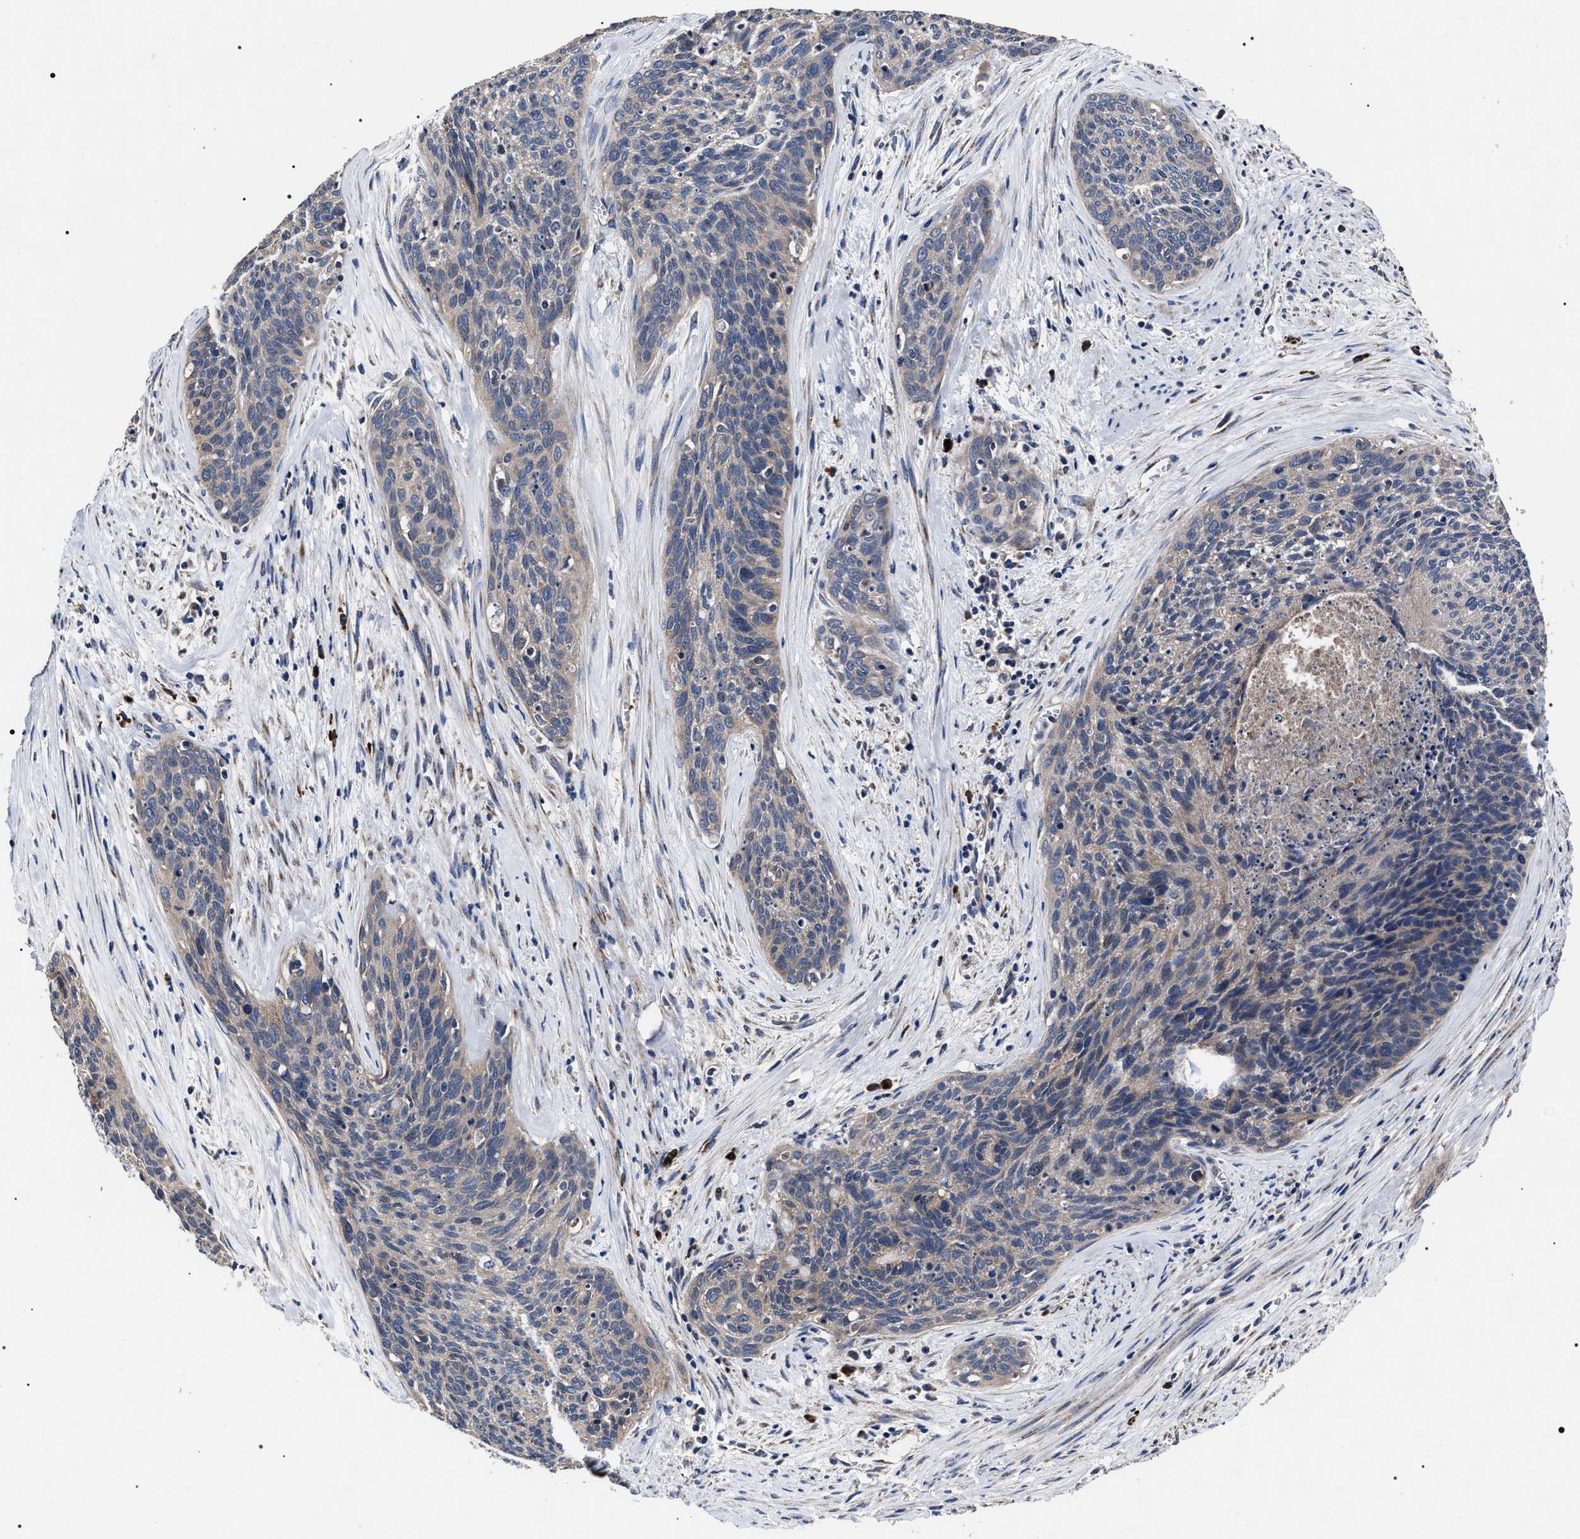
{"staining": {"intensity": "weak", "quantity": "25%-75%", "location": "cytoplasmic/membranous"}, "tissue": "cervical cancer", "cell_type": "Tumor cells", "image_type": "cancer", "snomed": [{"axis": "morphology", "description": "Squamous cell carcinoma, NOS"}, {"axis": "topography", "description": "Cervix"}], "caption": "Squamous cell carcinoma (cervical) stained for a protein shows weak cytoplasmic/membranous positivity in tumor cells. (brown staining indicates protein expression, while blue staining denotes nuclei).", "gene": "MACC1", "patient": {"sex": "female", "age": 55}}